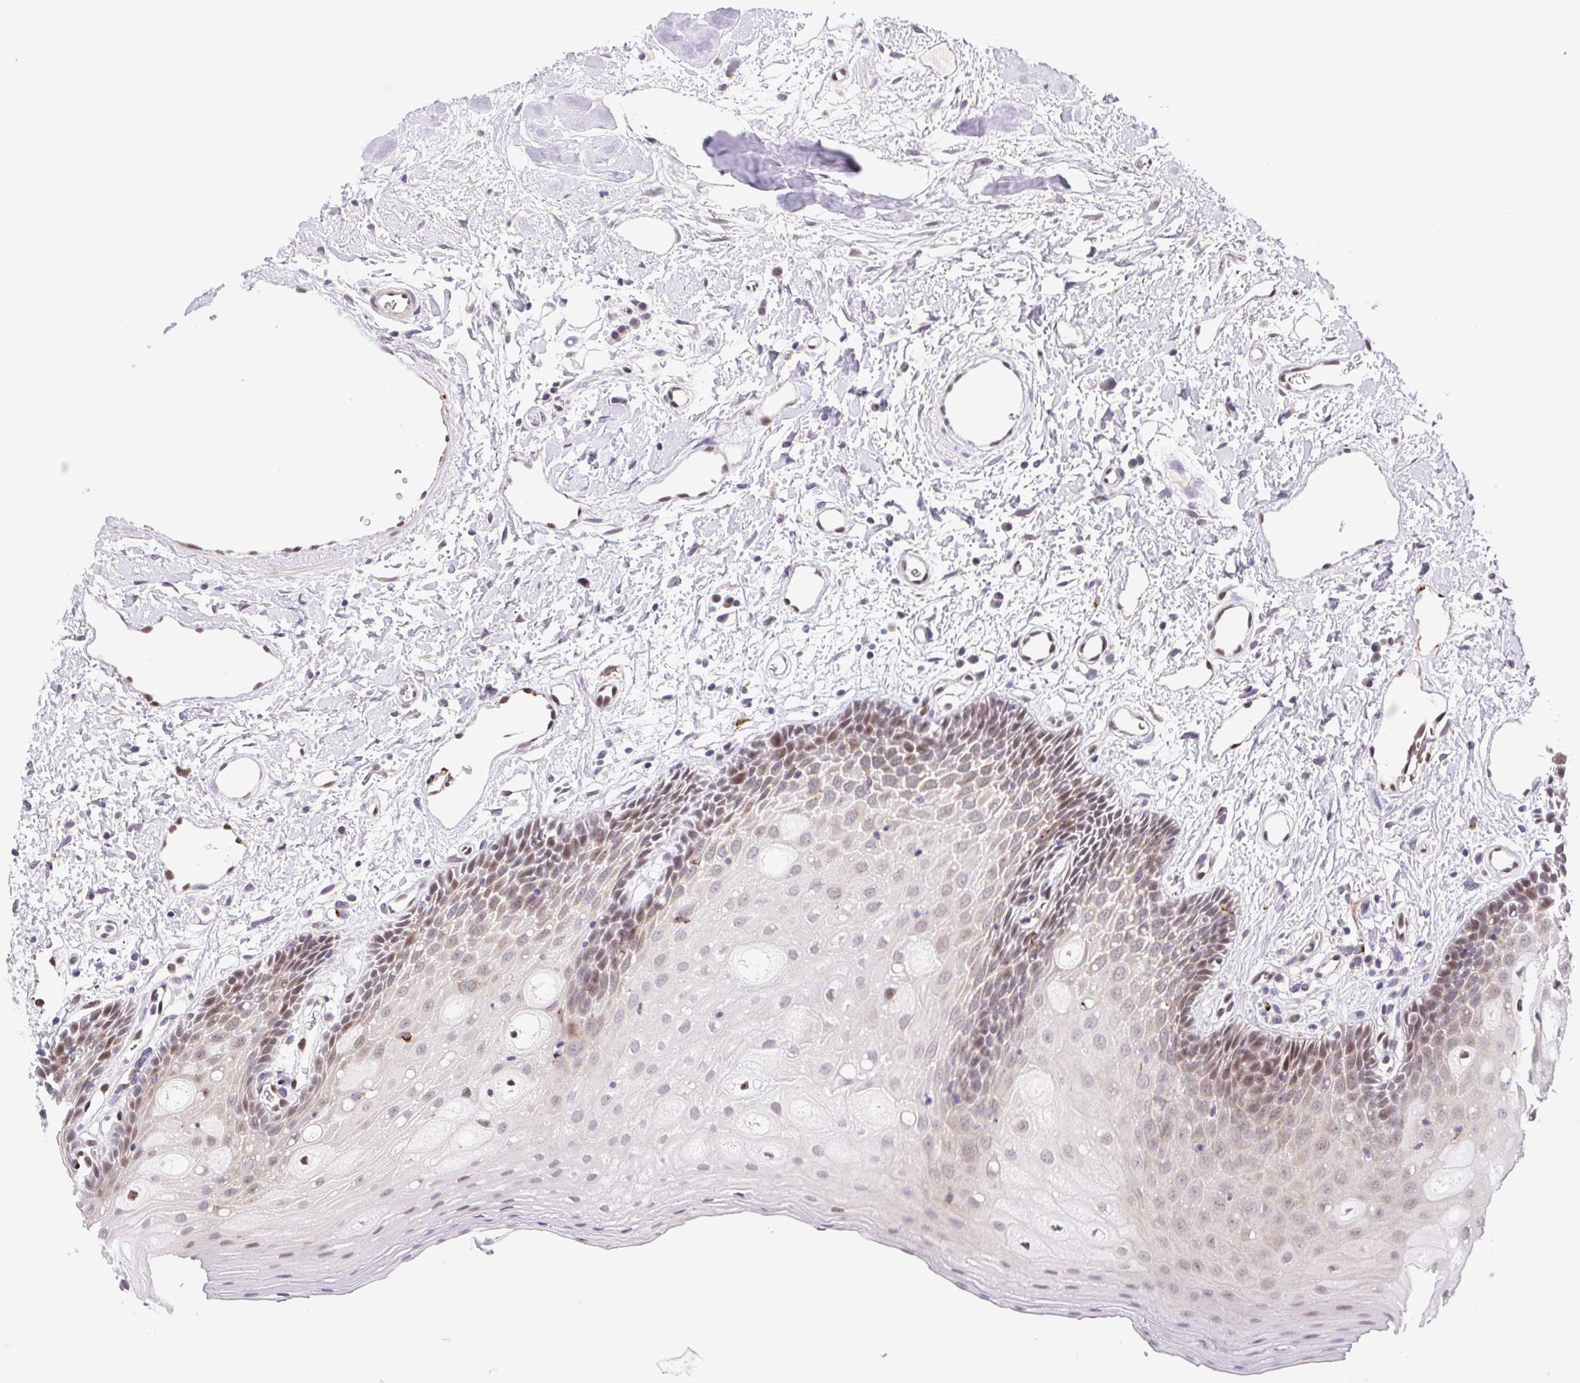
{"staining": {"intensity": "weak", "quantity": "25%-75%", "location": "cytoplasmic/membranous,nuclear"}, "tissue": "oral mucosa", "cell_type": "Squamous epithelial cells", "image_type": "normal", "snomed": [{"axis": "morphology", "description": "Normal tissue, NOS"}, {"axis": "topography", "description": "Oral tissue"}], "caption": "This photomicrograph displays benign oral mucosa stained with immunohistochemistry to label a protein in brown. The cytoplasmic/membranous,nuclear of squamous epithelial cells show weak positivity for the protein. Nuclei are counter-stained blue.", "gene": "ERG", "patient": {"sex": "female", "age": 43}}